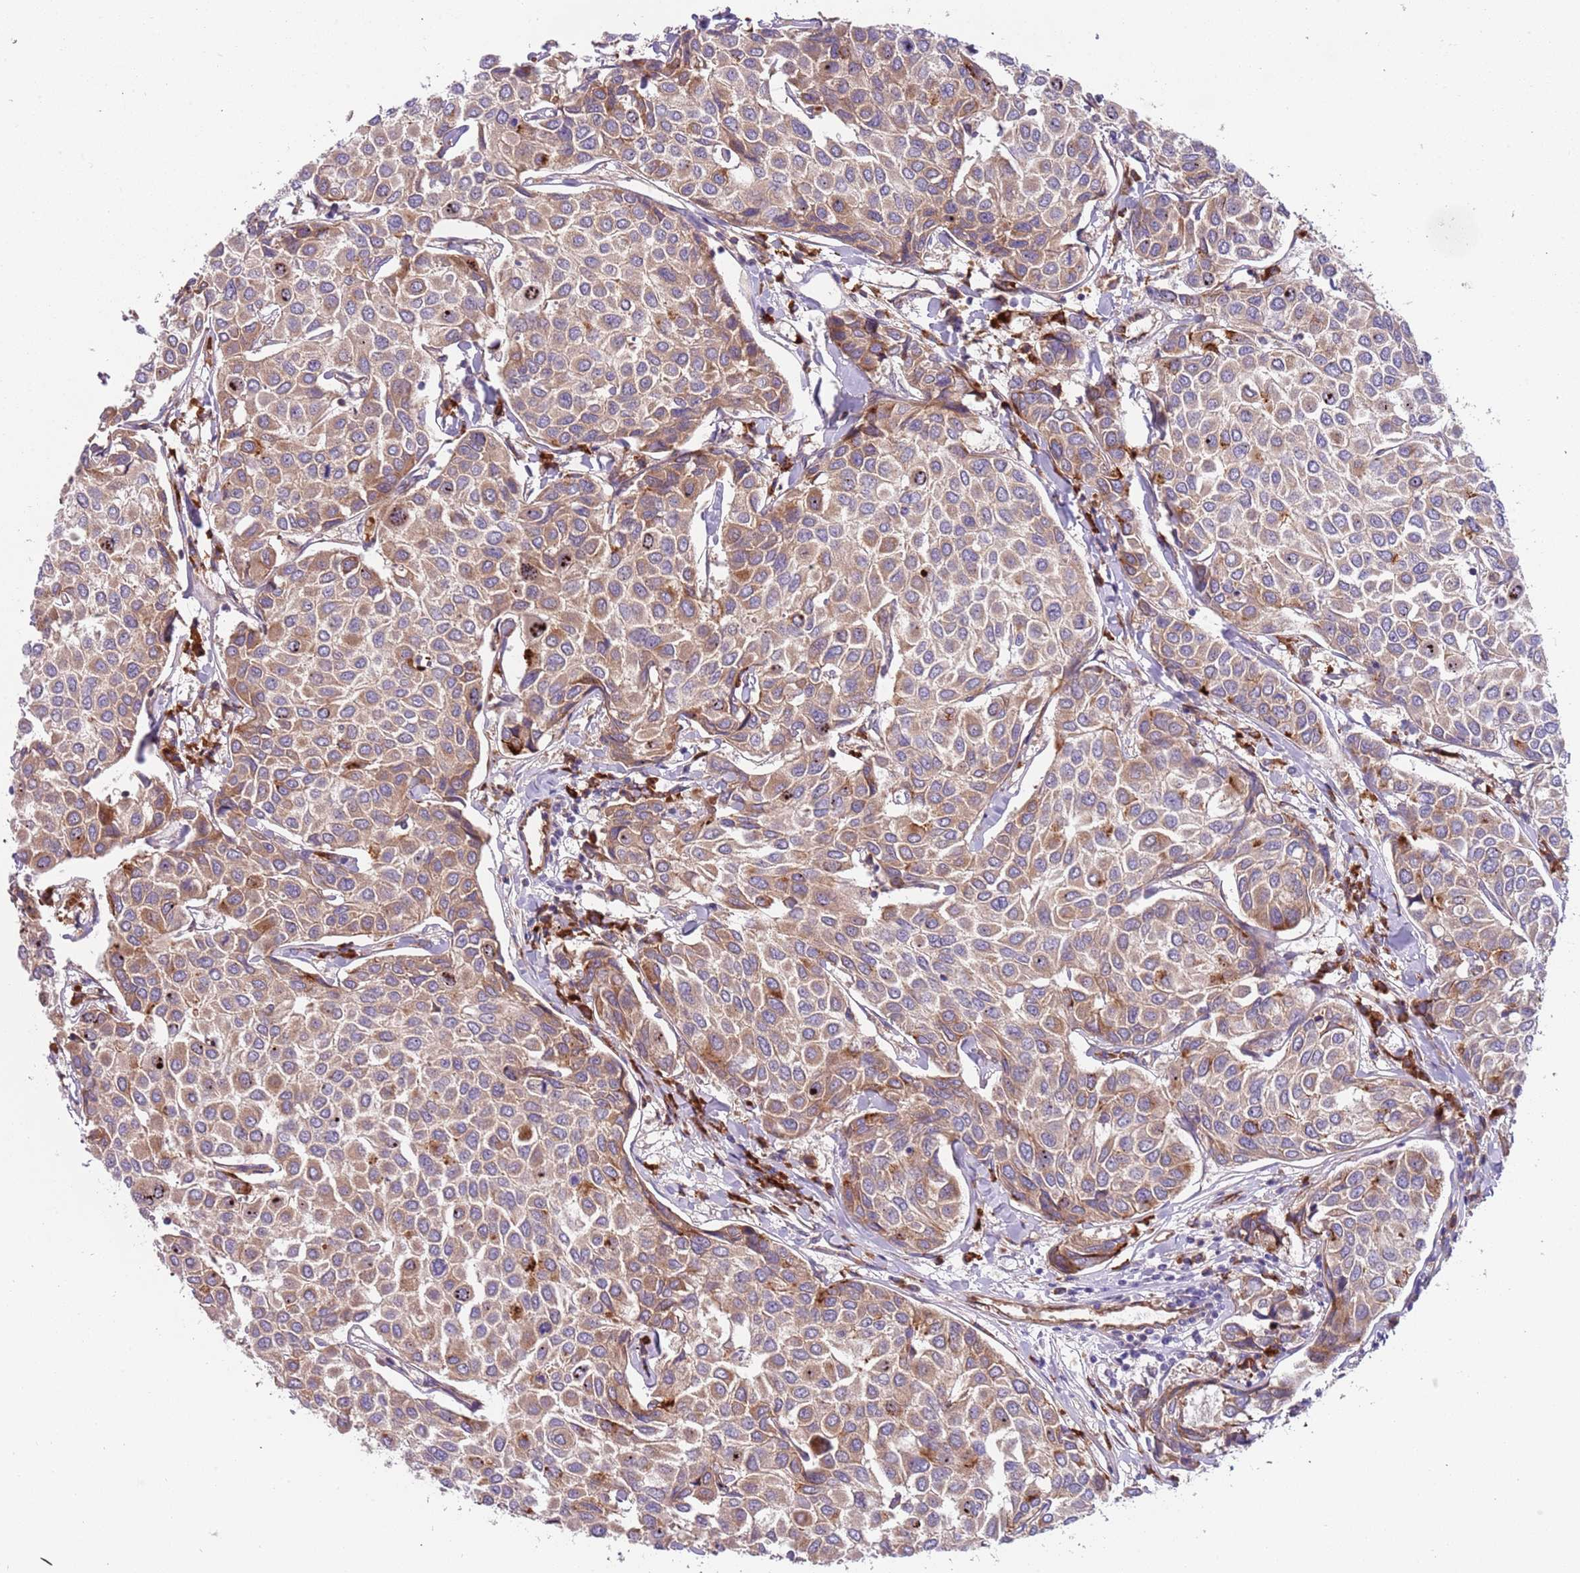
{"staining": {"intensity": "moderate", "quantity": ">75%", "location": "cytoplasmic/membranous"}, "tissue": "breast cancer", "cell_type": "Tumor cells", "image_type": "cancer", "snomed": [{"axis": "morphology", "description": "Duct carcinoma"}, {"axis": "topography", "description": "Breast"}], "caption": "Human breast invasive ductal carcinoma stained for a protein (brown) shows moderate cytoplasmic/membranous positive positivity in approximately >75% of tumor cells.", "gene": "VWCE", "patient": {"sex": "female", "age": 55}}